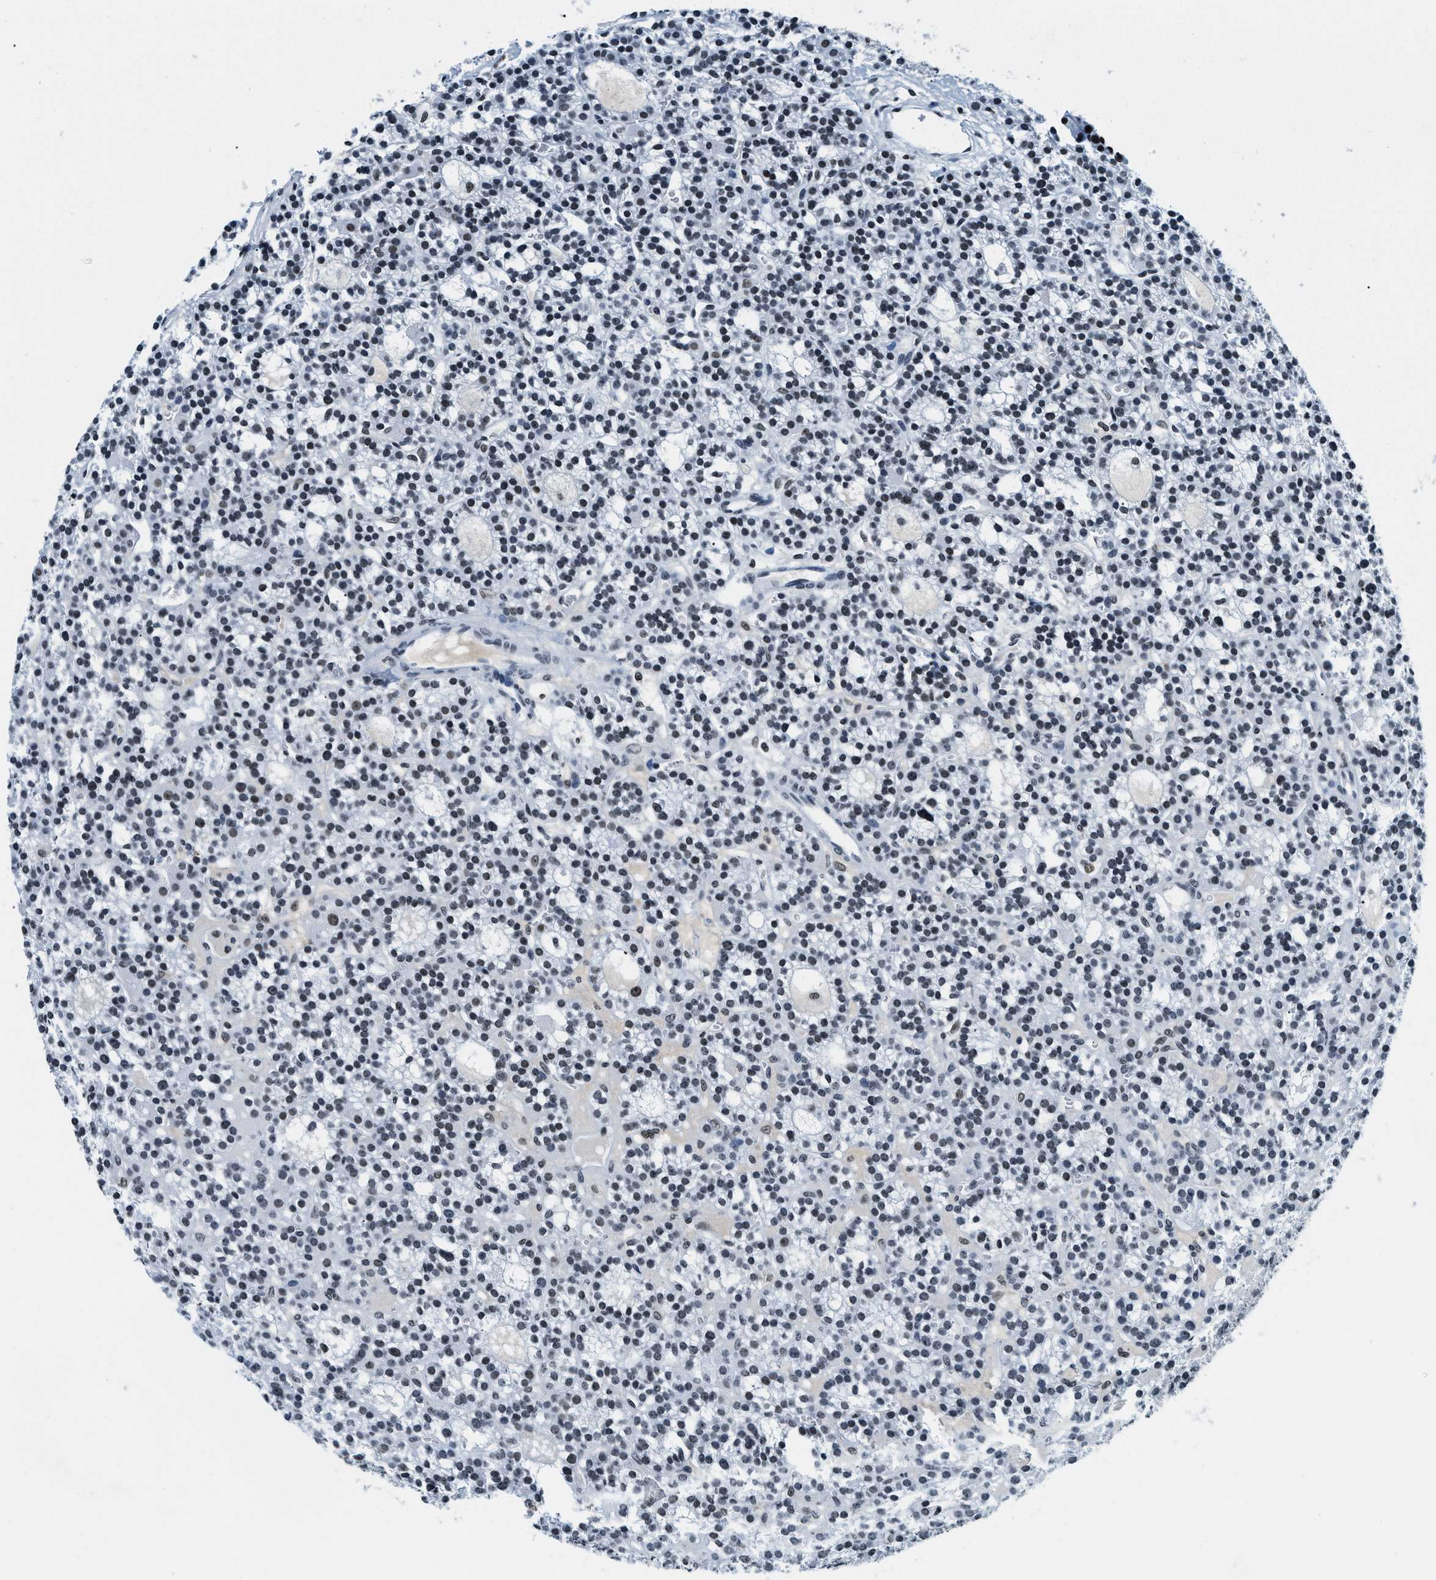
{"staining": {"intensity": "moderate", "quantity": "25%-75%", "location": "nuclear"}, "tissue": "parathyroid gland", "cell_type": "Glandular cells", "image_type": "normal", "snomed": [{"axis": "morphology", "description": "Normal tissue, NOS"}, {"axis": "morphology", "description": "Adenoma, NOS"}, {"axis": "topography", "description": "Parathyroid gland"}], "caption": "Immunohistochemical staining of unremarkable parathyroid gland demonstrates moderate nuclear protein expression in about 25%-75% of glandular cells.", "gene": "TOP1", "patient": {"sex": "female", "age": 58}}